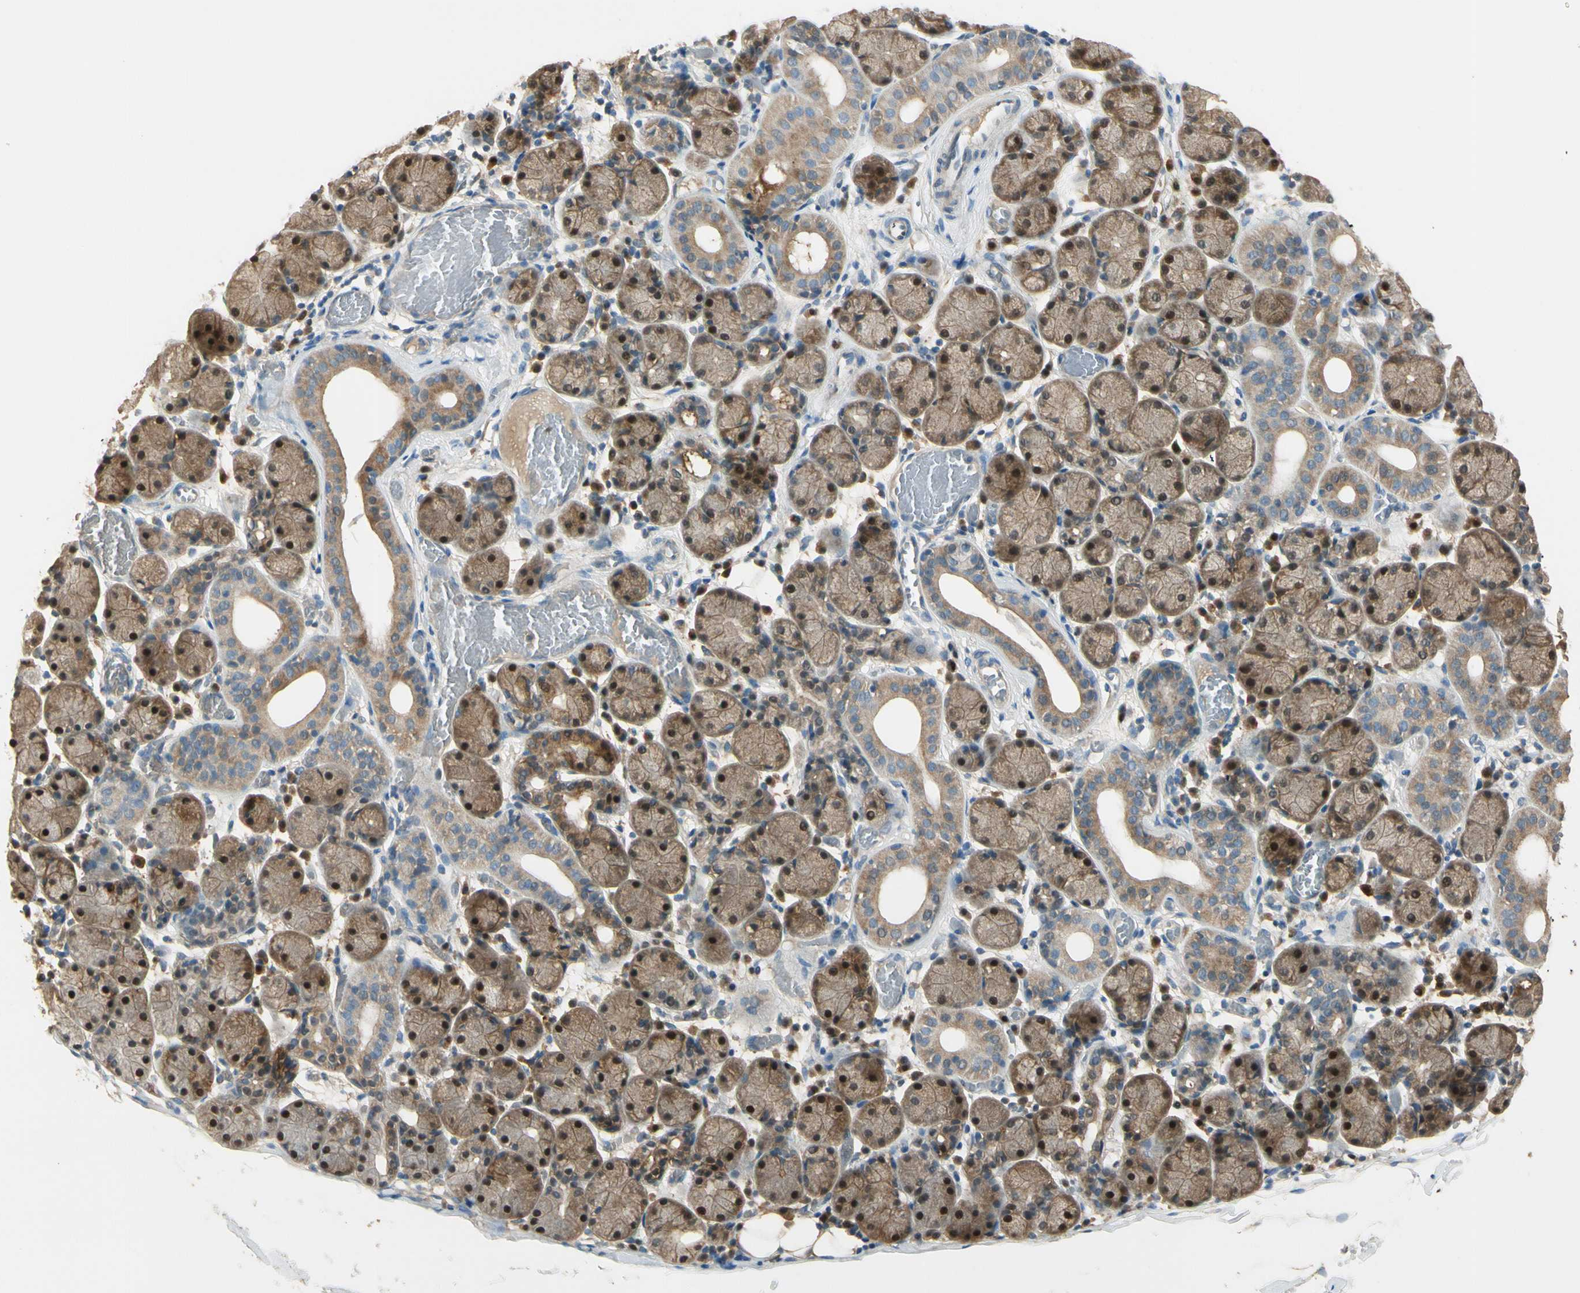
{"staining": {"intensity": "weak", "quantity": ">75%", "location": "cytoplasmic/membranous,nuclear"}, "tissue": "salivary gland", "cell_type": "Glandular cells", "image_type": "normal", "snomed": [{"axis": "morphology", "description": "Normal tissue, NOS"}, {"axis": "topography", "description": "Salivary gland"}], "caption": "A low amount of weak cytoplasmic/membranous,nuclear staining is identified in about >75% of glandular cells in normal salivary gland.", "gene": "PLXNA1", "patient": {"sex": "female", "age": 24}}